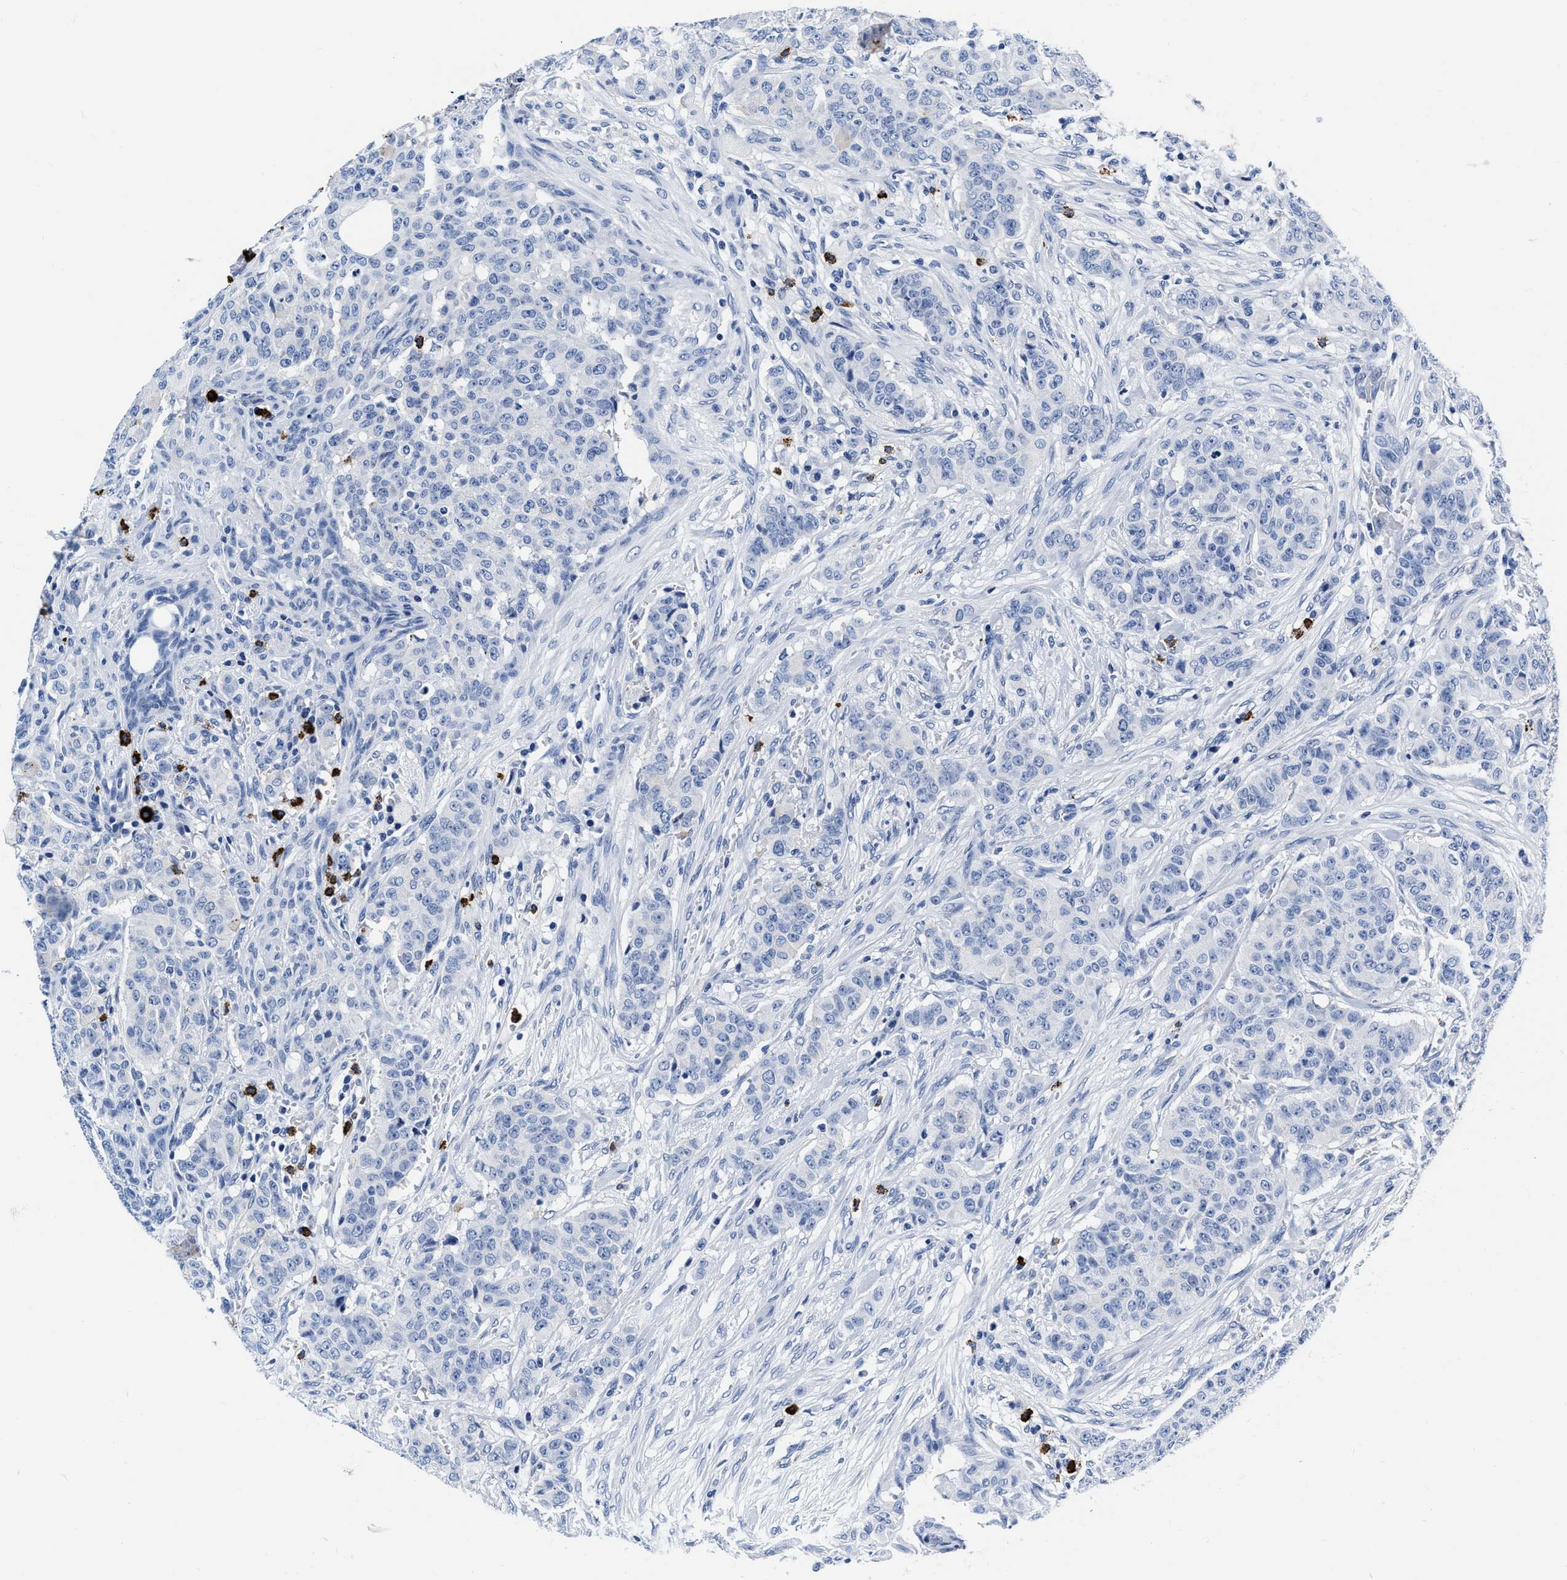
{"staining": {"intensity": "negative", "quantity": "none", "location": "none"}, "tissue": "breast cancer", "cell_type": "Tumor cells", "image_type": "cancer", "snomed": [{"axis": "morphology", "description": "Normal tissue, NOS"}, {"axis": "morphology", "description": "Duct carcinoma"}, {"axis": "topography", "description": "Breast"}], "caption": "DAB immunohistochemical staining of human breast cancer displays no significant staining in tumor cells.", "gene": "CER1", "patient": {"sex": "female", "age": 40}}